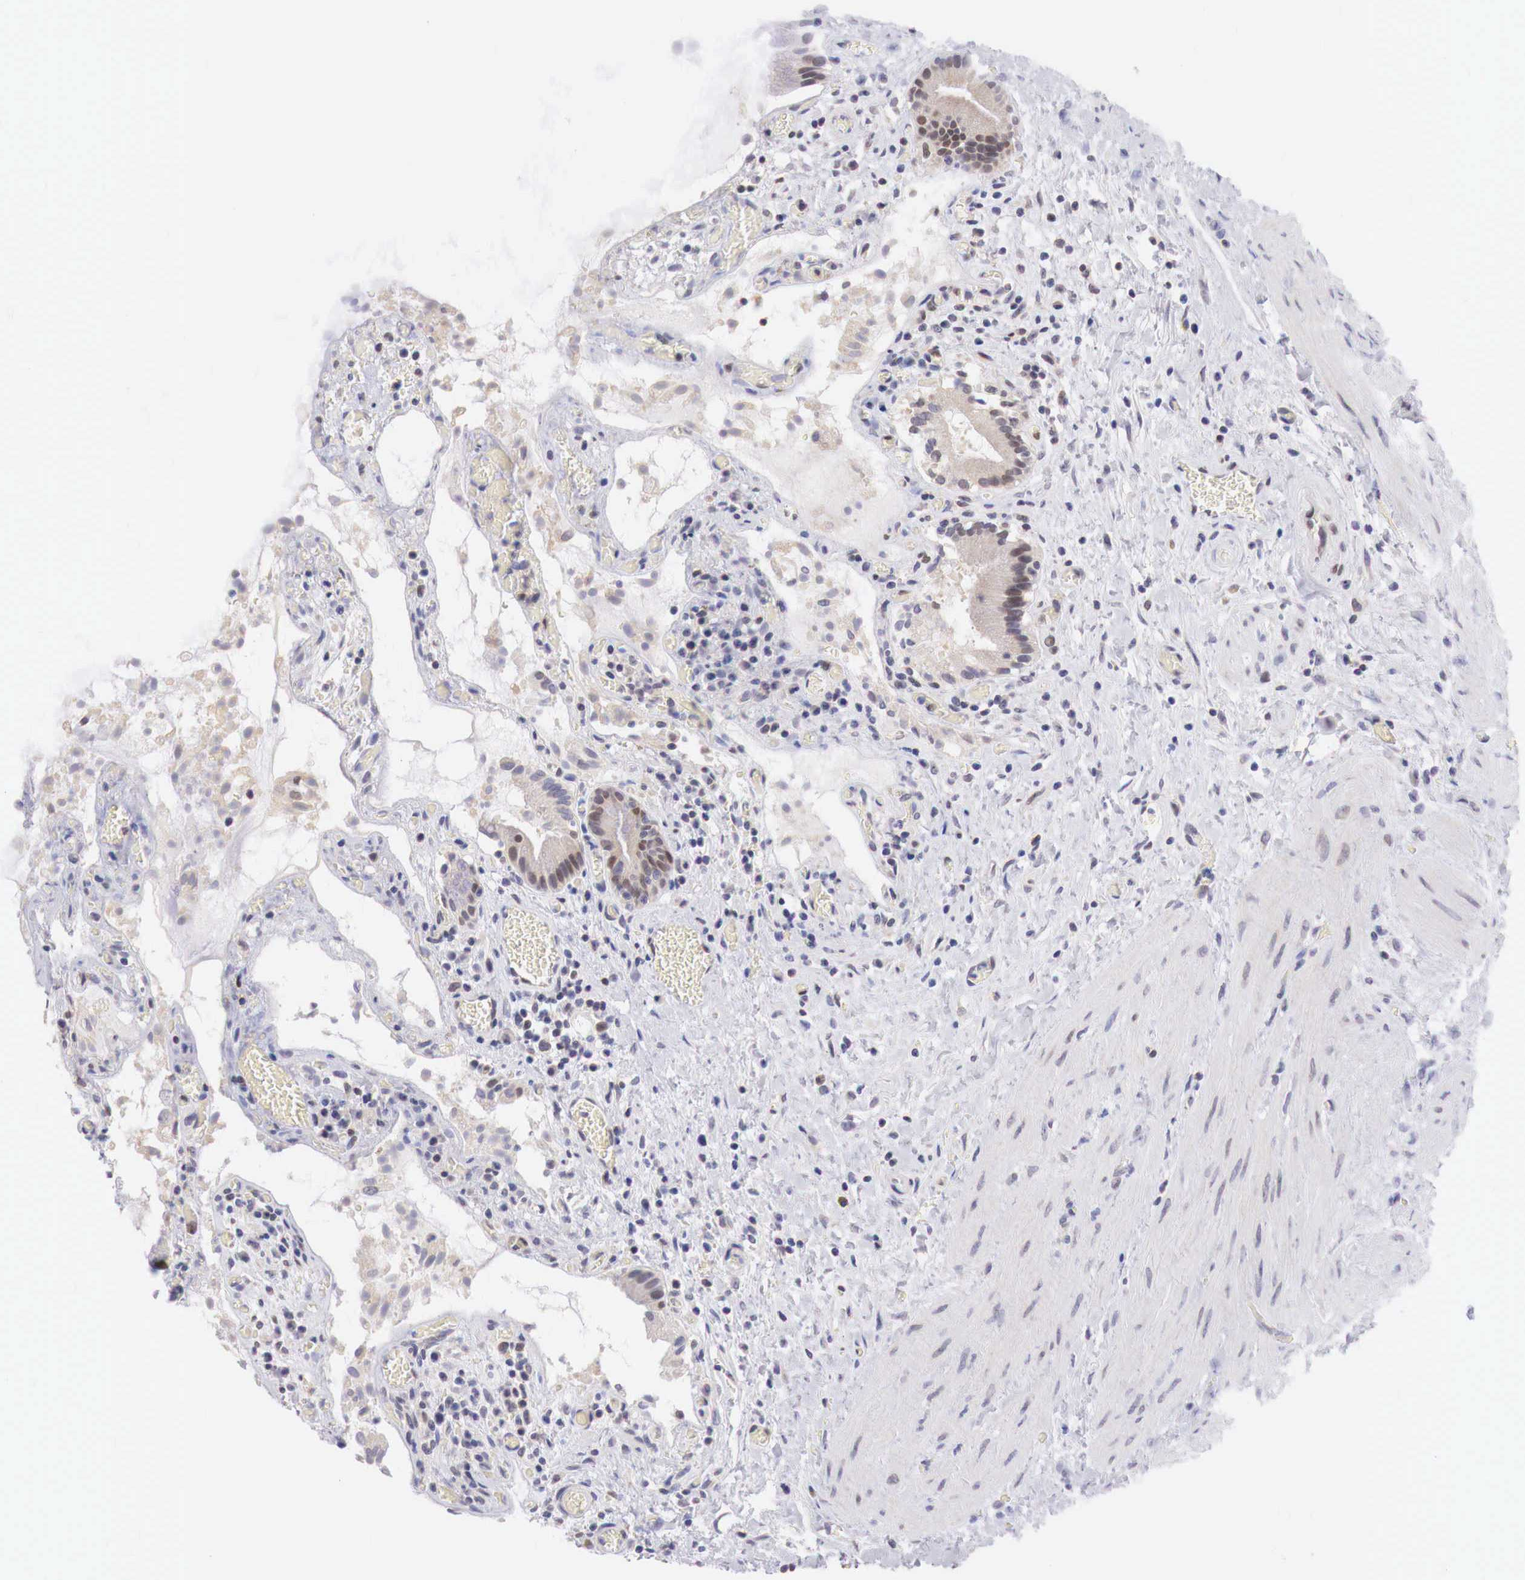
{"staining": {"intensity": "weak", "quantity": ">75%", "location": "cytoplasmic/membranous,nuclear"}, "tissue": "gallbladder", "cell_type": "Glandular cells", "image_type": "normal", "snomed": [{"axis": "morphology", "description": "Normal tissue, NOS"}, {"axis": "topography", "description": "Gallbladder"}], "caption": "A high-resolution image shows immunohistochemistry (IHC) staining of benign gallbladder, which shows weak cytoplasmic/membranous,nuclear staining in about >75% of glandular cells. Ihc stains the protein of interest in brown and the nuclei are stained blue.", "gene": "PABIR2", "patient": {"sex": "male", "age": 73}}